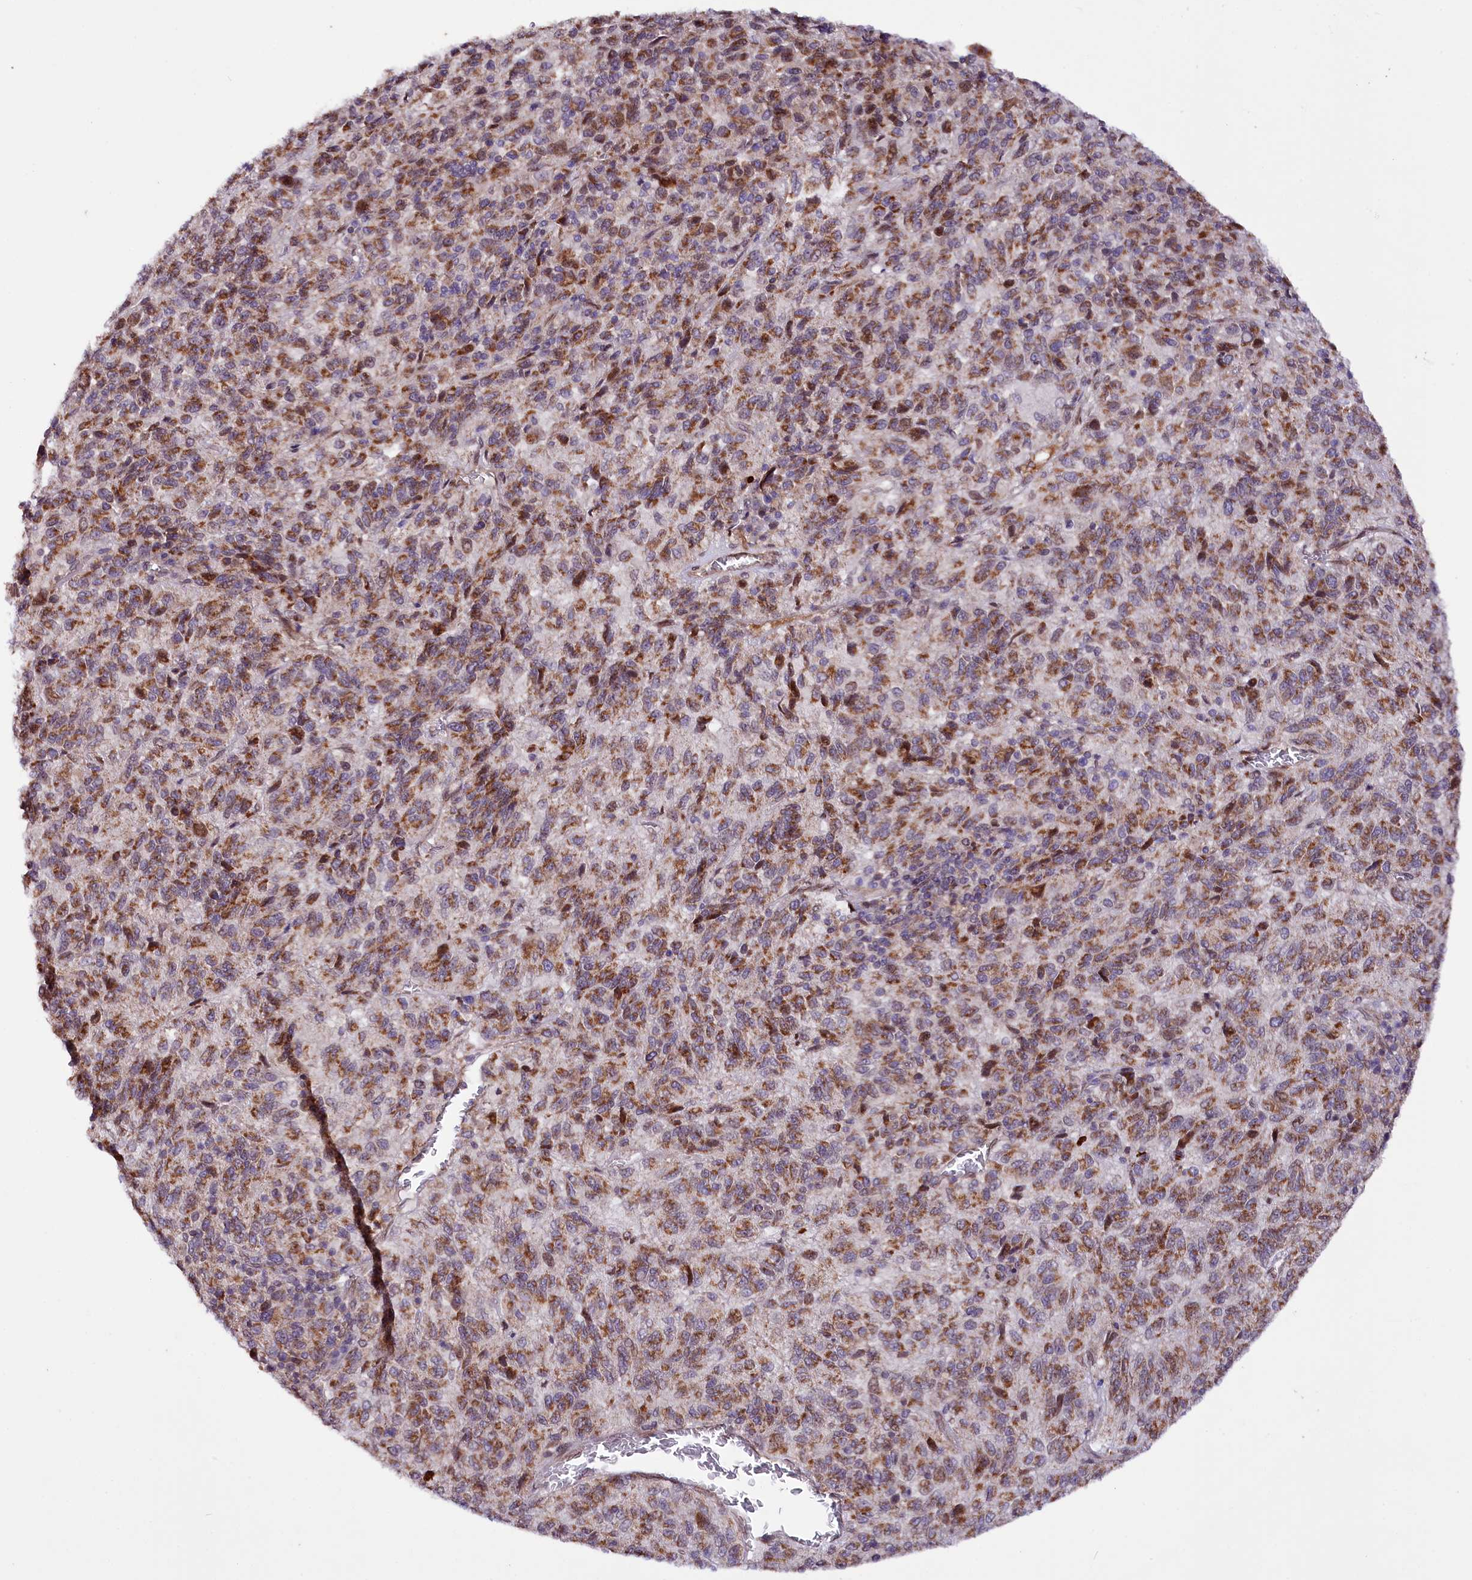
{"staining": {"intensity": "moderate", "quantity": ">75%", "location": "cytoplasmic/membranous"}, "tissue": "melanoma", "cell_type": "Tumor cells", "image_type": "cancer", "snomed": [{"axis": "morphology", "description": "Malignant melanoma, Metastatic site"}, {"axis": "topography", "description": "Lung"}], "caption": "IHC of human malignant melanoma (metastatic site) shows medium levels of moderate cytoplasmic/membranous staining in about >75% of tumor cells.", "gene": "ZNF226", "patient": {"sex": "male", "age": 64}}